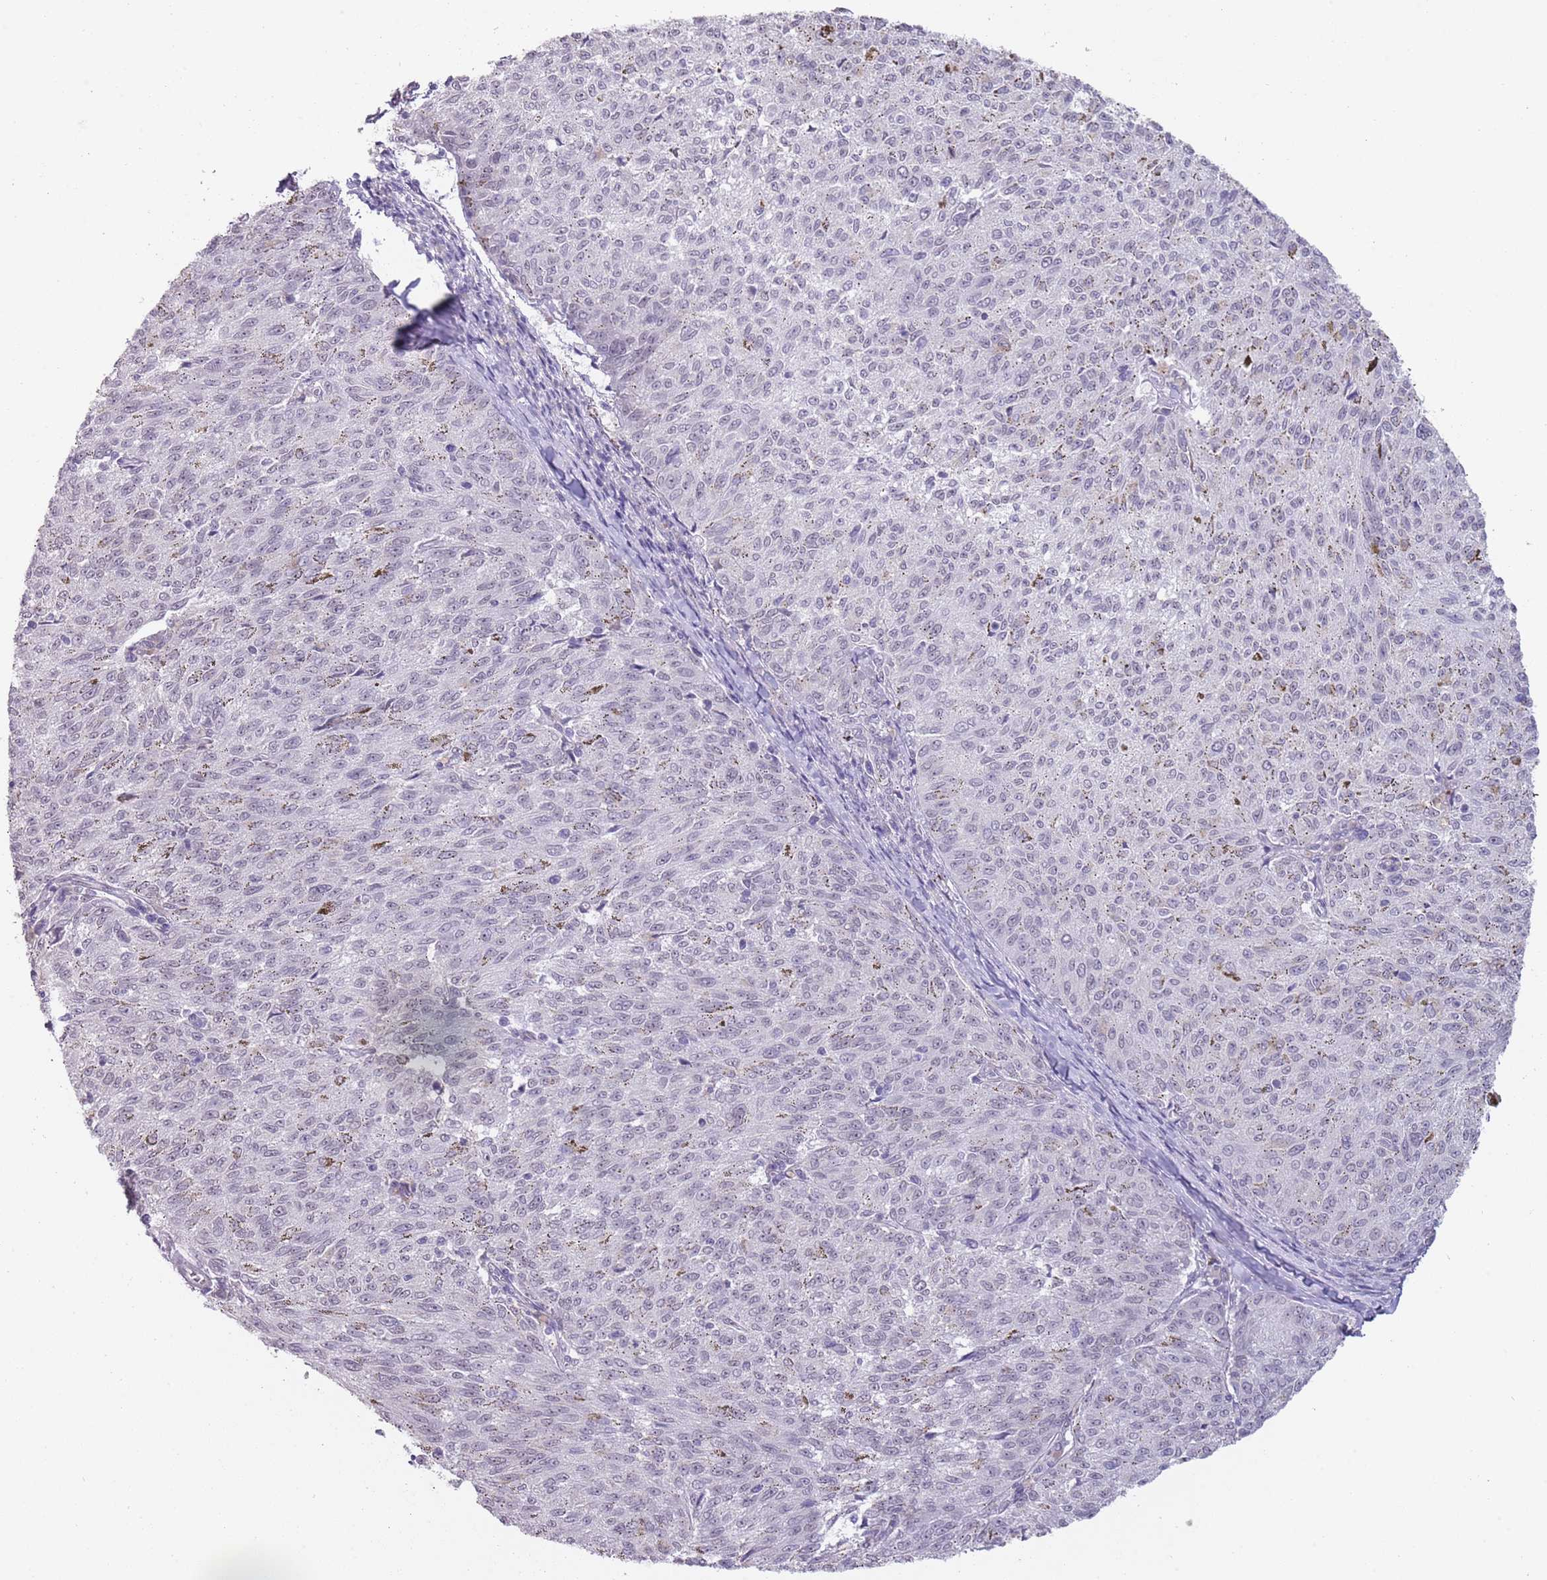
{"staining": {"intensity": "negative", "quantity": "none", "location": "none"}, "tissue": "melanoma", "cell_type": "Tumor cells", "image_type": "cancer", "snomed": [{"axis": "morphology", "description": "Malignant melanoma, NOS"}, {"axis": "topography", "description": "Skin"}], "caption": "Immunohistochemical staining of human malignant melanoma displays no significant positivity in tumor cells. The staining was performed using DAB (3,3'-diaminobenzidine) to visualize the protein expression in brown, while the nuclei were stained in blue with hematoxylin (Magnification: 20x).", "gene": "NBPF3", "patient": {"sex": "female", "age": 72}}